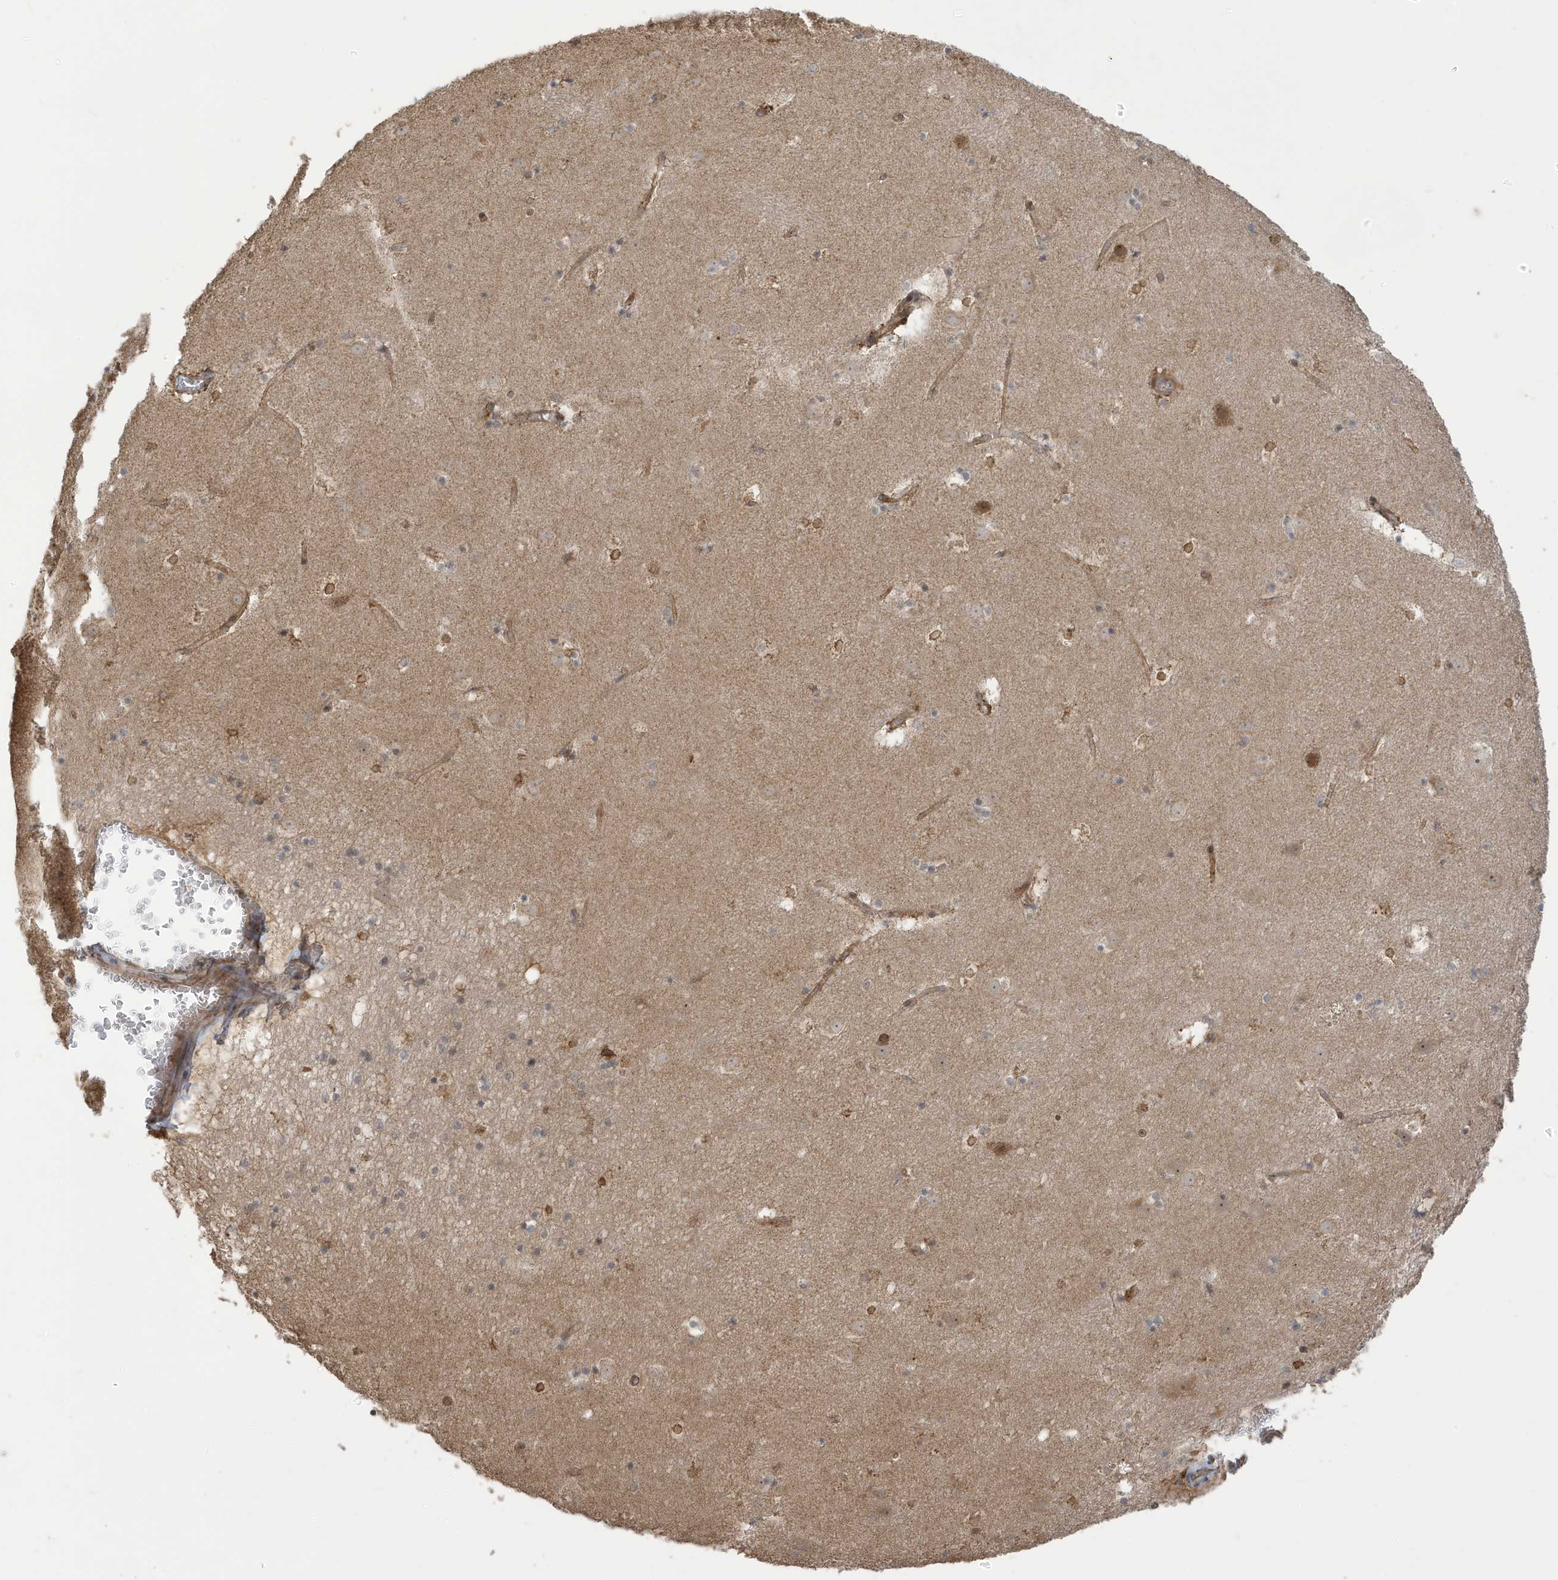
{"staining": {"intensity": "moderate", "quantity": ">75%", "location": "cytoplasmic/membranous"}, "tissue": "caudate", "cell_type": "Glial cells", "image_type": "normal", "snomed": [{"axis": "morphology", "description": "Normal tissue, NOS"}, {"axis": "topography", "description": "Lateral ventricle wall"}], "caption": "Normal caudate reveals moderate cytoplasmic/membranous positivity in about >75% of glial cells.", "gene": "ECM2", "patient": {"sex": "male", "age": 45}}